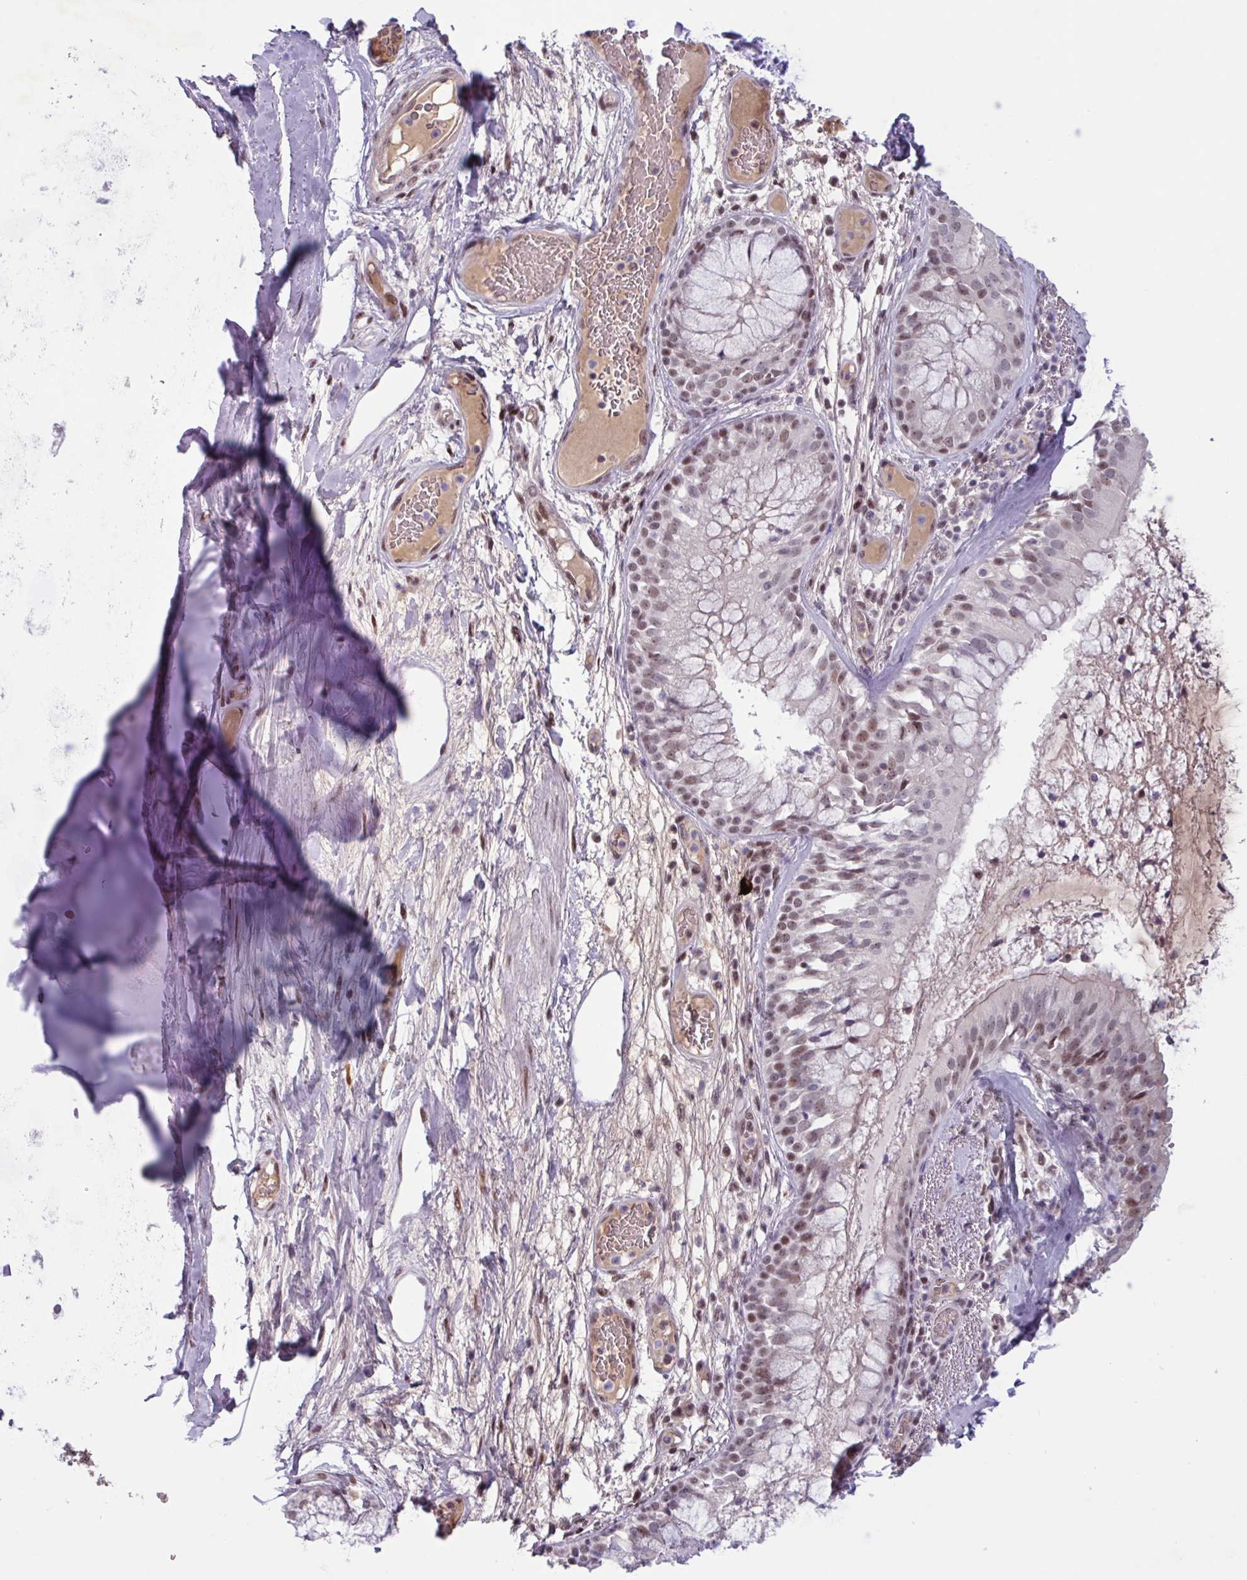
{"staining": {"intensity": "moderate", "quantity": "25%-75%", "location": "nuclear"}, "tissue": "bronchus", "cell_type": "Respiratory epithelial cells", "image_type": "normal", "snomed": [{"axis": "morphology", "description": "Normal tissue, NOS"}, {"axis": "topography", "description": "Cartilage tissue"}, {"axis": "topography", "description": "Bronchus"}], "caption": "Protein expression by immunohistochemistry displays moderate nuclear expression in about 25%-75% of respiratory epithelial cells in normal bronchus. (DAB IHC, brown staining for protein, blue staining for nuclei).", "gene": "ZNF575", "patient": {"sex": "male", "age": 63}}